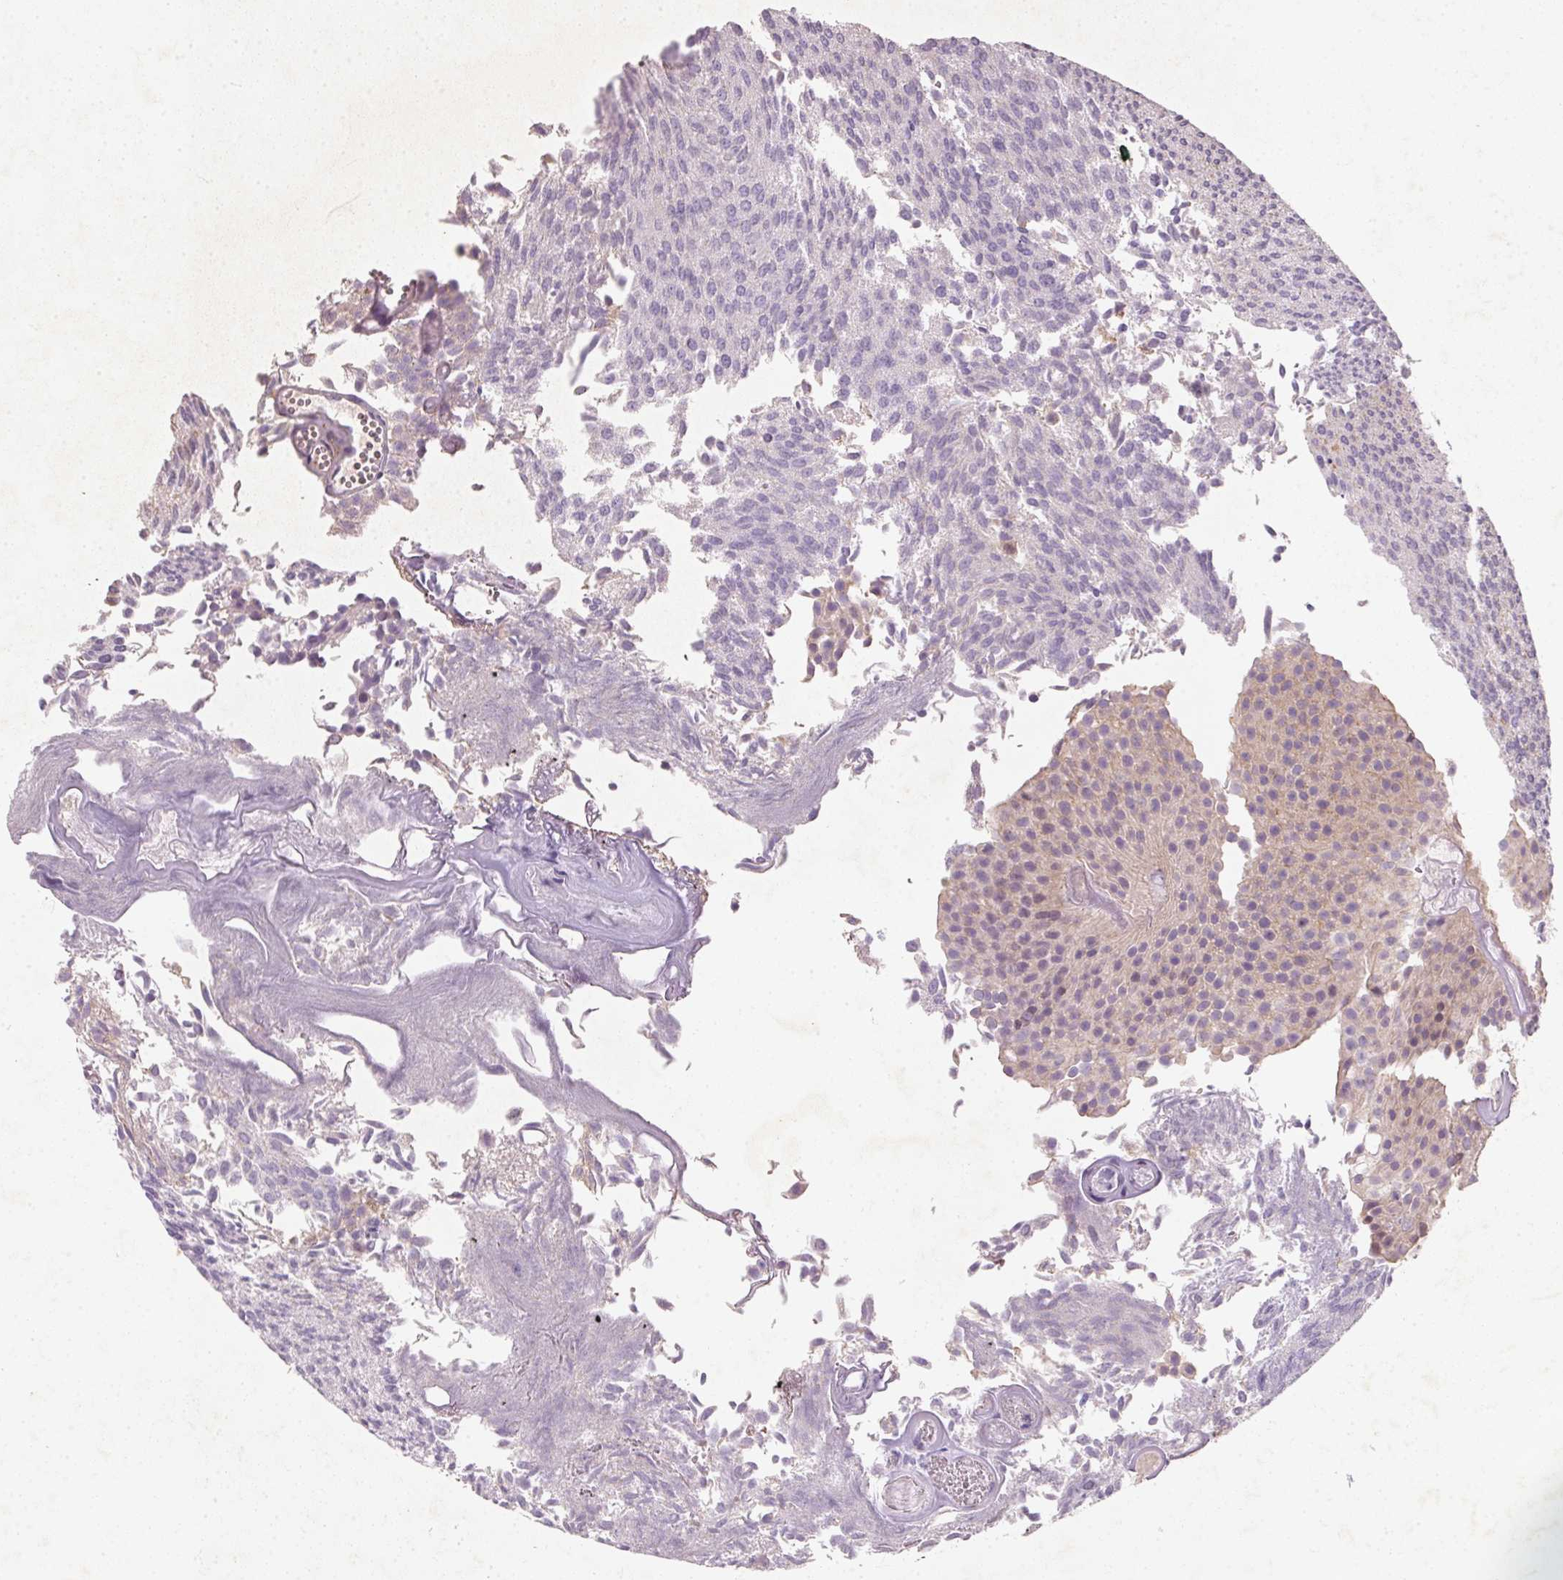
{"staining": {"intensity": "negative", "quantity": "none", "location": "none"}, "tissue": "urothelial cancer", "cell_type": "Tumor cells", "image_type": "cancer", "snomed": [{"axis": "morphology", "description": "Urothelial carcinoma, Low grade"}, {"axis": "topography", "description": "Urinary bladder"}], "caption": "Photomicrograph shows no protein staining in tumor cells of urothelial cancer tissue.", "gene": "KCNK15", "patient": {"sex": "male", "age": 82}}